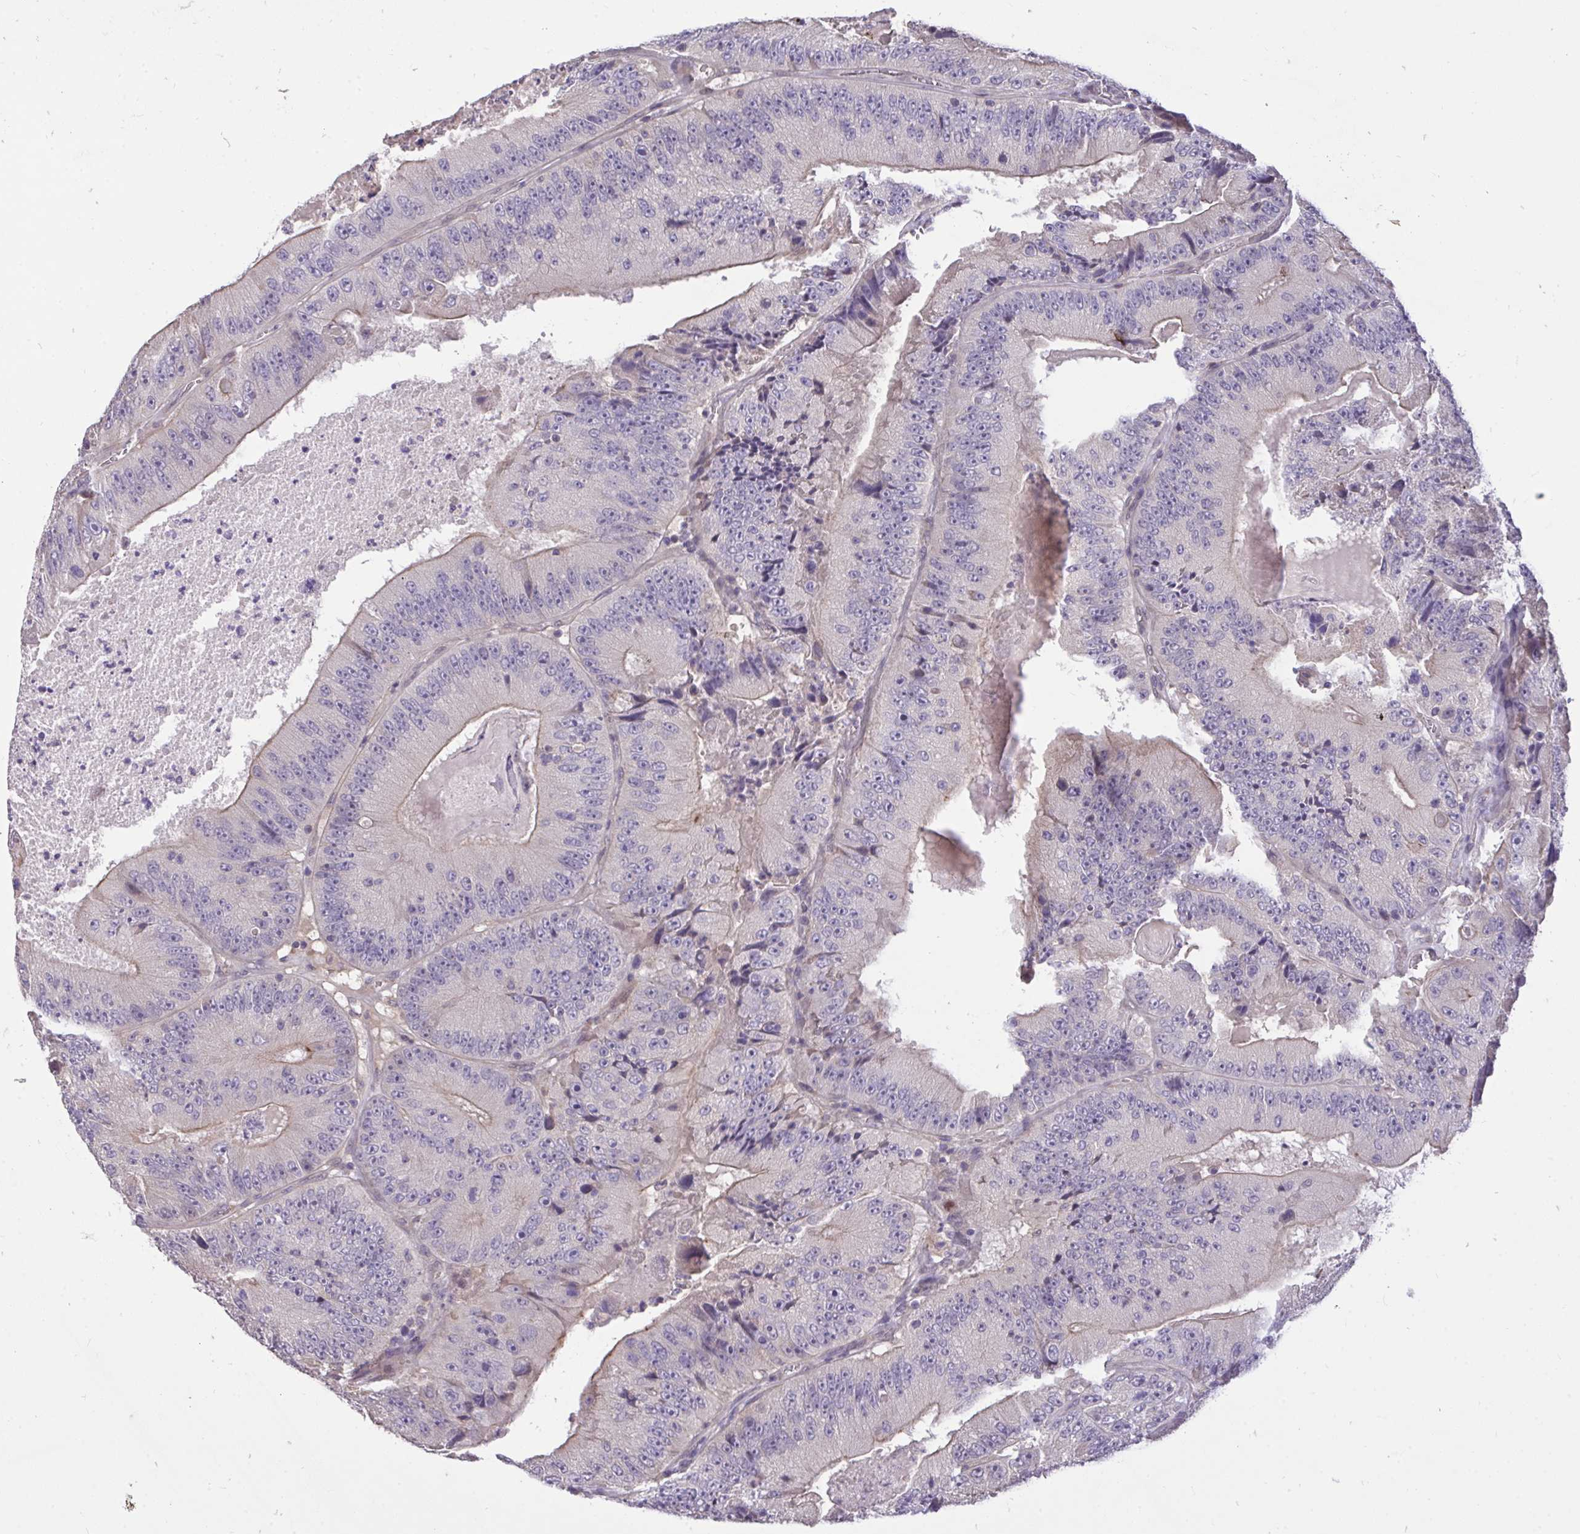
{"staining": {"intensity": "moderate", "quantity": "<25%", "location": "cytoplasmic/membranous"}, "tissue": "colorectal cancer", "cell_type": "Tumor cells", "image_type": "cancer", "snomed": [{"axis": "morphology", "description": "Adenocarcinoma, NOS"}, {"axis": "topography", "description": "Colon"}], "caption": "A micrograph of human adenocarcinoma (colorectal) stained for a protein displays moderate cytoplasmic/membranous brown staining in tumor cells.", "gene": "C19orf54", "patient": {"sex": "female", "age": 86}}